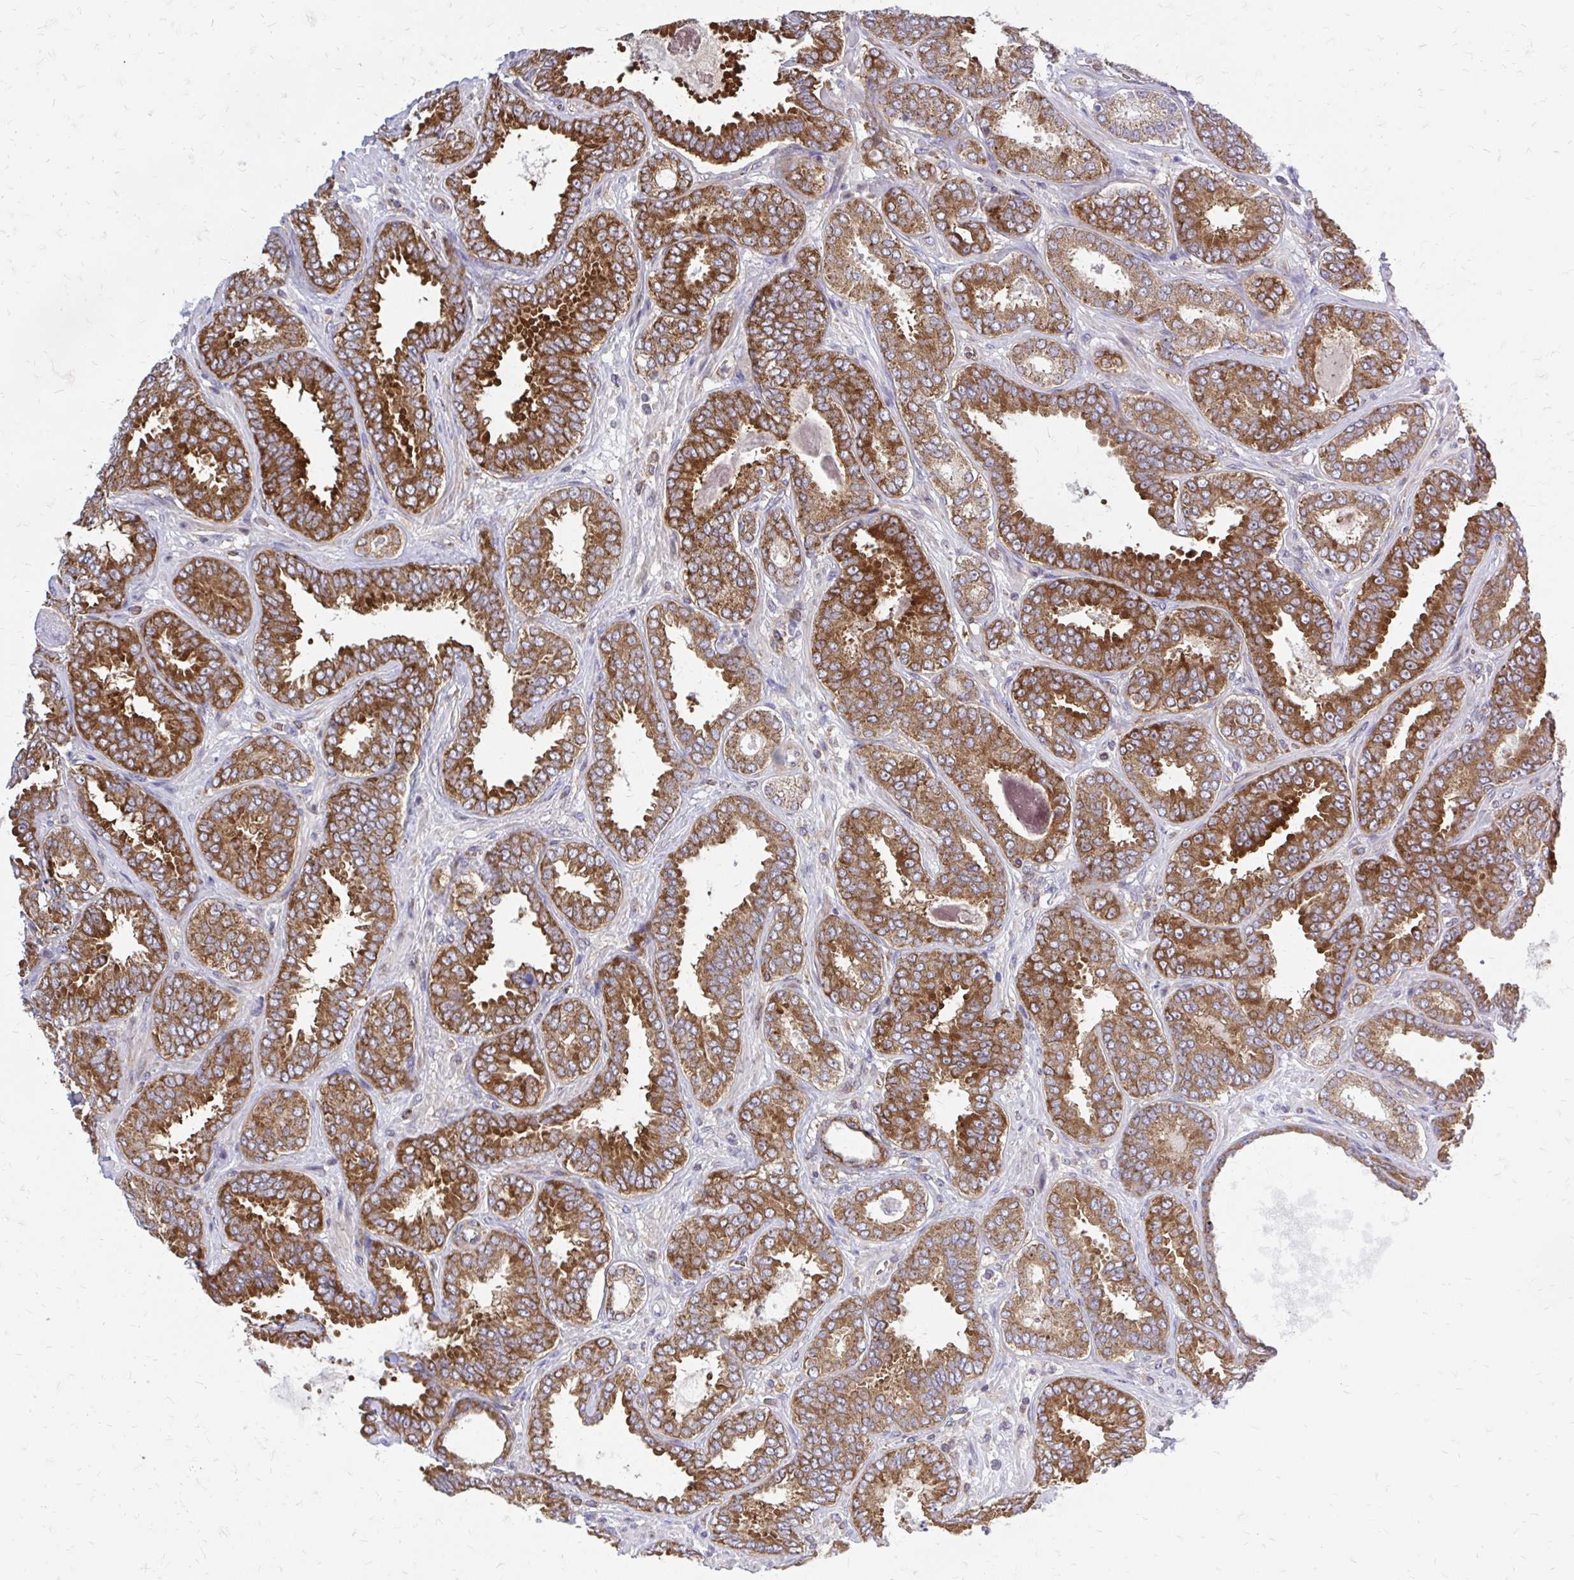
{"staining": {"intensity": "strong", "quantity": ">75%", "location": "cytoplasmic/membranous"}, "tissue": "prostate cancer", "cell_type": "Tumor cells", "image_type": "cancer", "snomed": [{"axis": "morphology", "description": "Adenocarcinoma, High grade"}, {"axis": "topography", "description": "Prostate"}], "caption": "Prostate cancer (adenocarcinoma (high-grade)) stained with a brown dye shows strong cytoplasmic/membranous positive expression in about >75% of tumor cells.", "gene": "PDK4", "patient": {"sex": "male", "age": 72}}